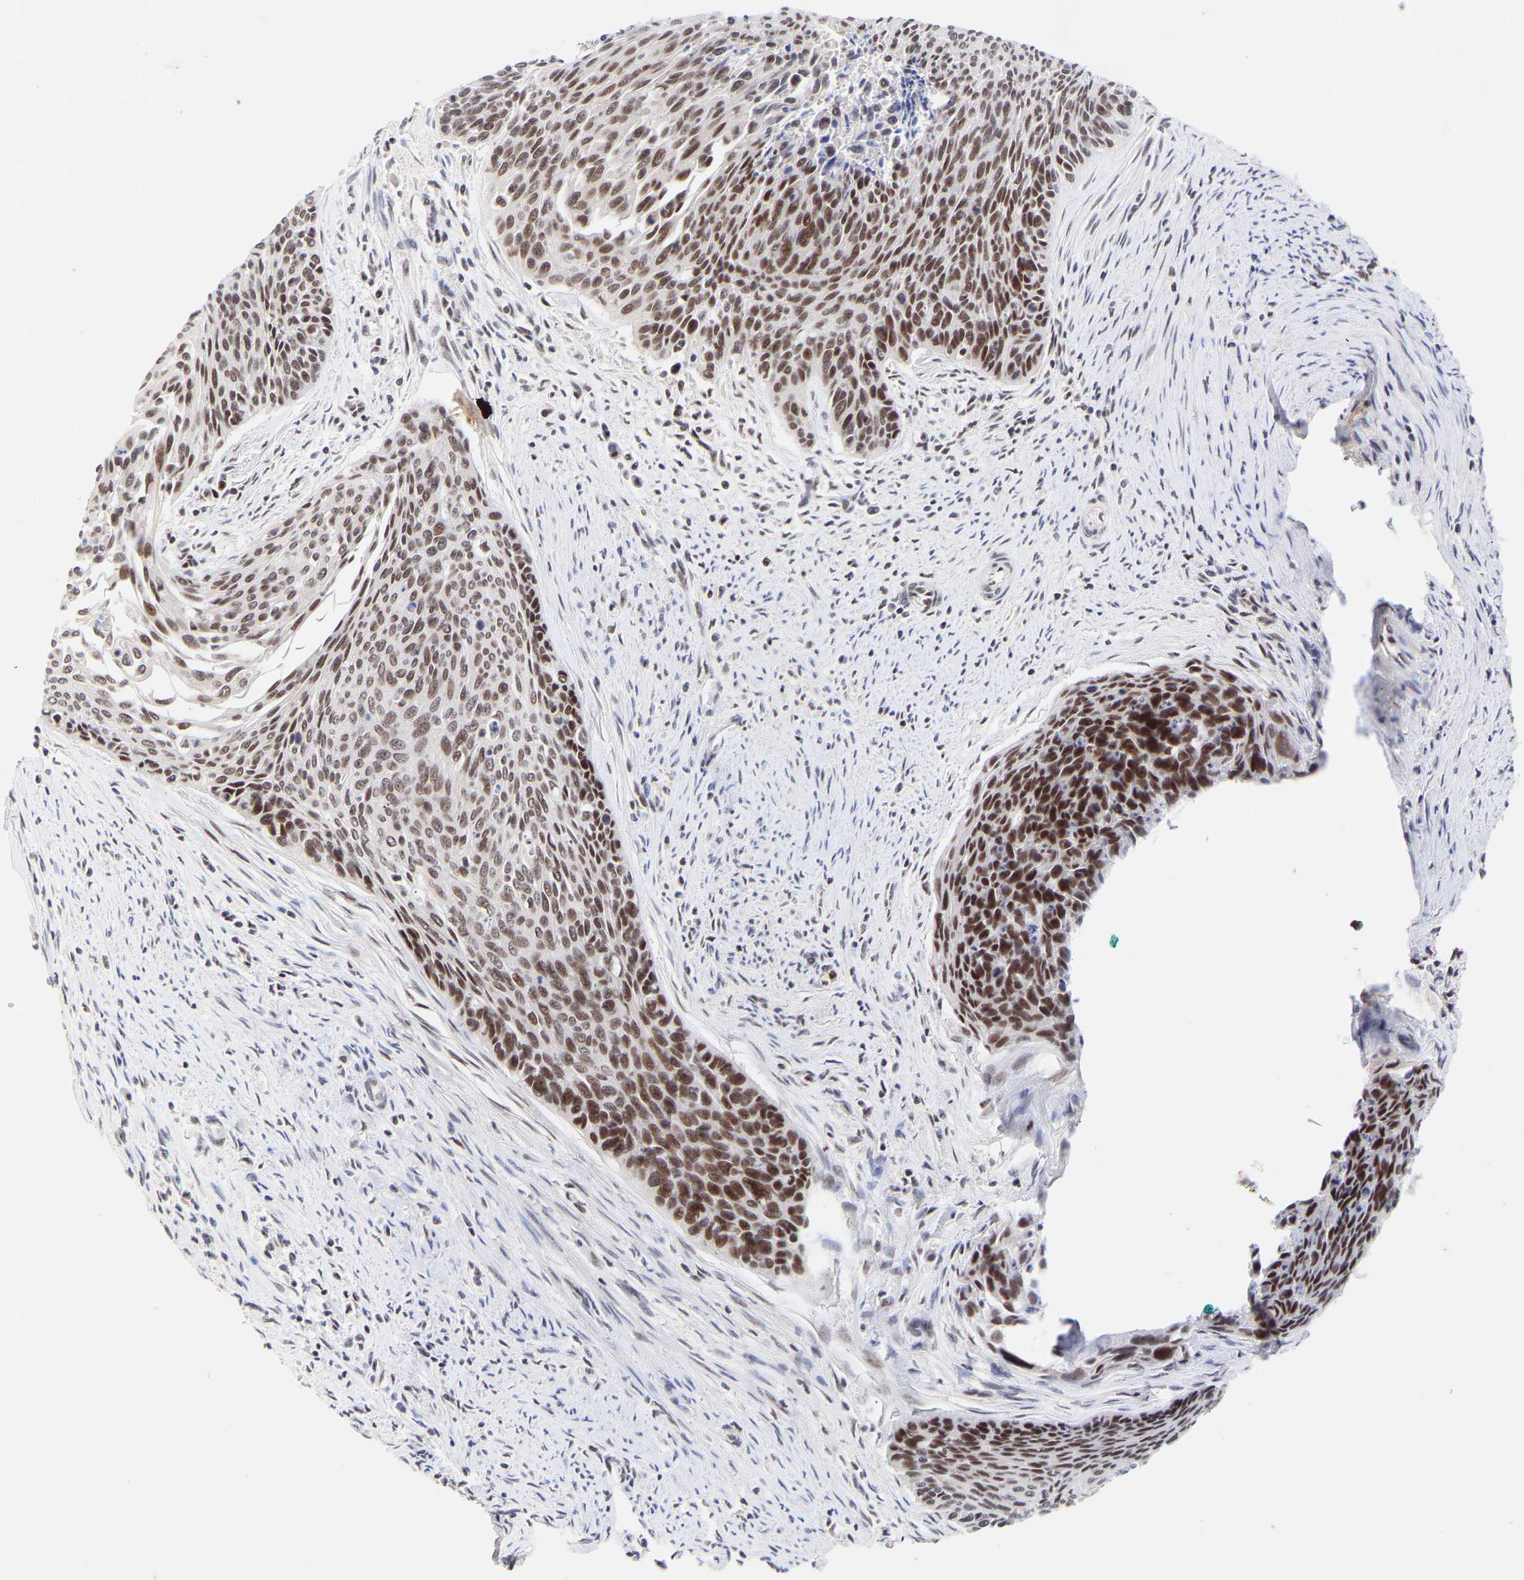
{"staining": {"intensity": "moderate", "quantity": ">75%", "location": "nuclear"}, "tissue": "cervical cancer", "cell_type": "Tumor cells", "image_type": "cancer", "snomed": [{"axis": "morphology", "description": "Squamous cell carcinoma, NOS"}, {"axis": "topography", "description": "Cervix"}], "caption": "Protein staining reveals moderate nuclear expression in approximately >75% of tumor cells in cervical cancer.", "gene": "RBM15", "patient": {"sex": "female", "age": 55}}